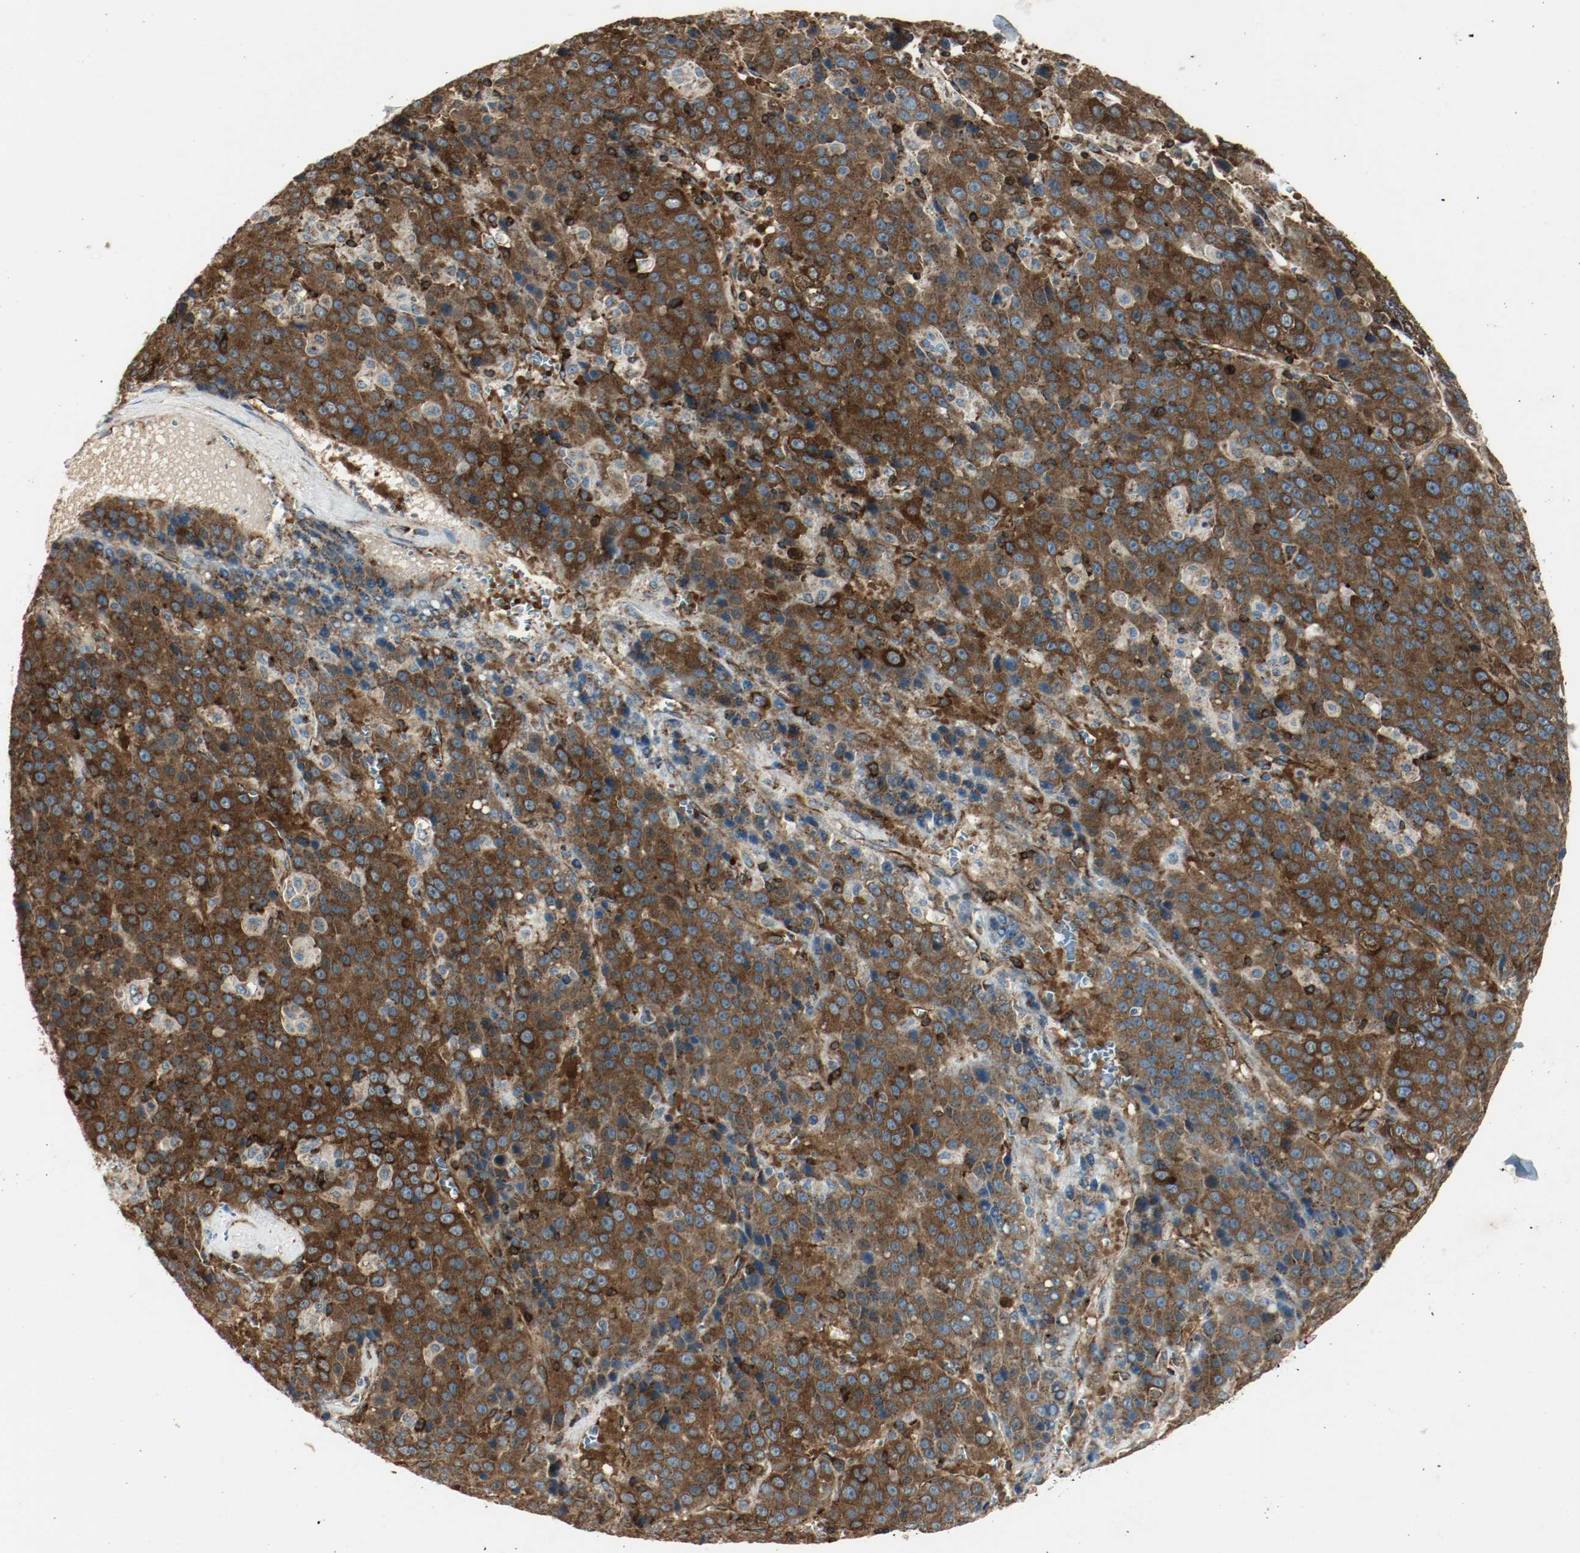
{"staining": {"intensity": "strong", "quantity": ">75%", "location": "cytoplasmic/membranous"}, "tissue": "liver cancer", "cell_type": "Tumor cells", "image_type": "cancer", "snomed": [{"axis": "morphology", "description": "Carcinoma, Hepatocellular, NOS"}, {"axis": "topography", "description": "Liver"}], "caption": "Immunohistochemistry staining of hepatocellular carcinoma (liver), which demonstrates high levels of strong cytoplasmic/membranous positivity in approximately >75% of tumor cells indicating strong cytoplasmic/membranous protein positivity. The staining was performed using DAB (3,3'-diaminobenzidine) (brown) for protein detection and nuclei were counterstained in hematoxylin (blue).", "gene": "PLCG1", "patient": {"sex": "female", "age": 53}}